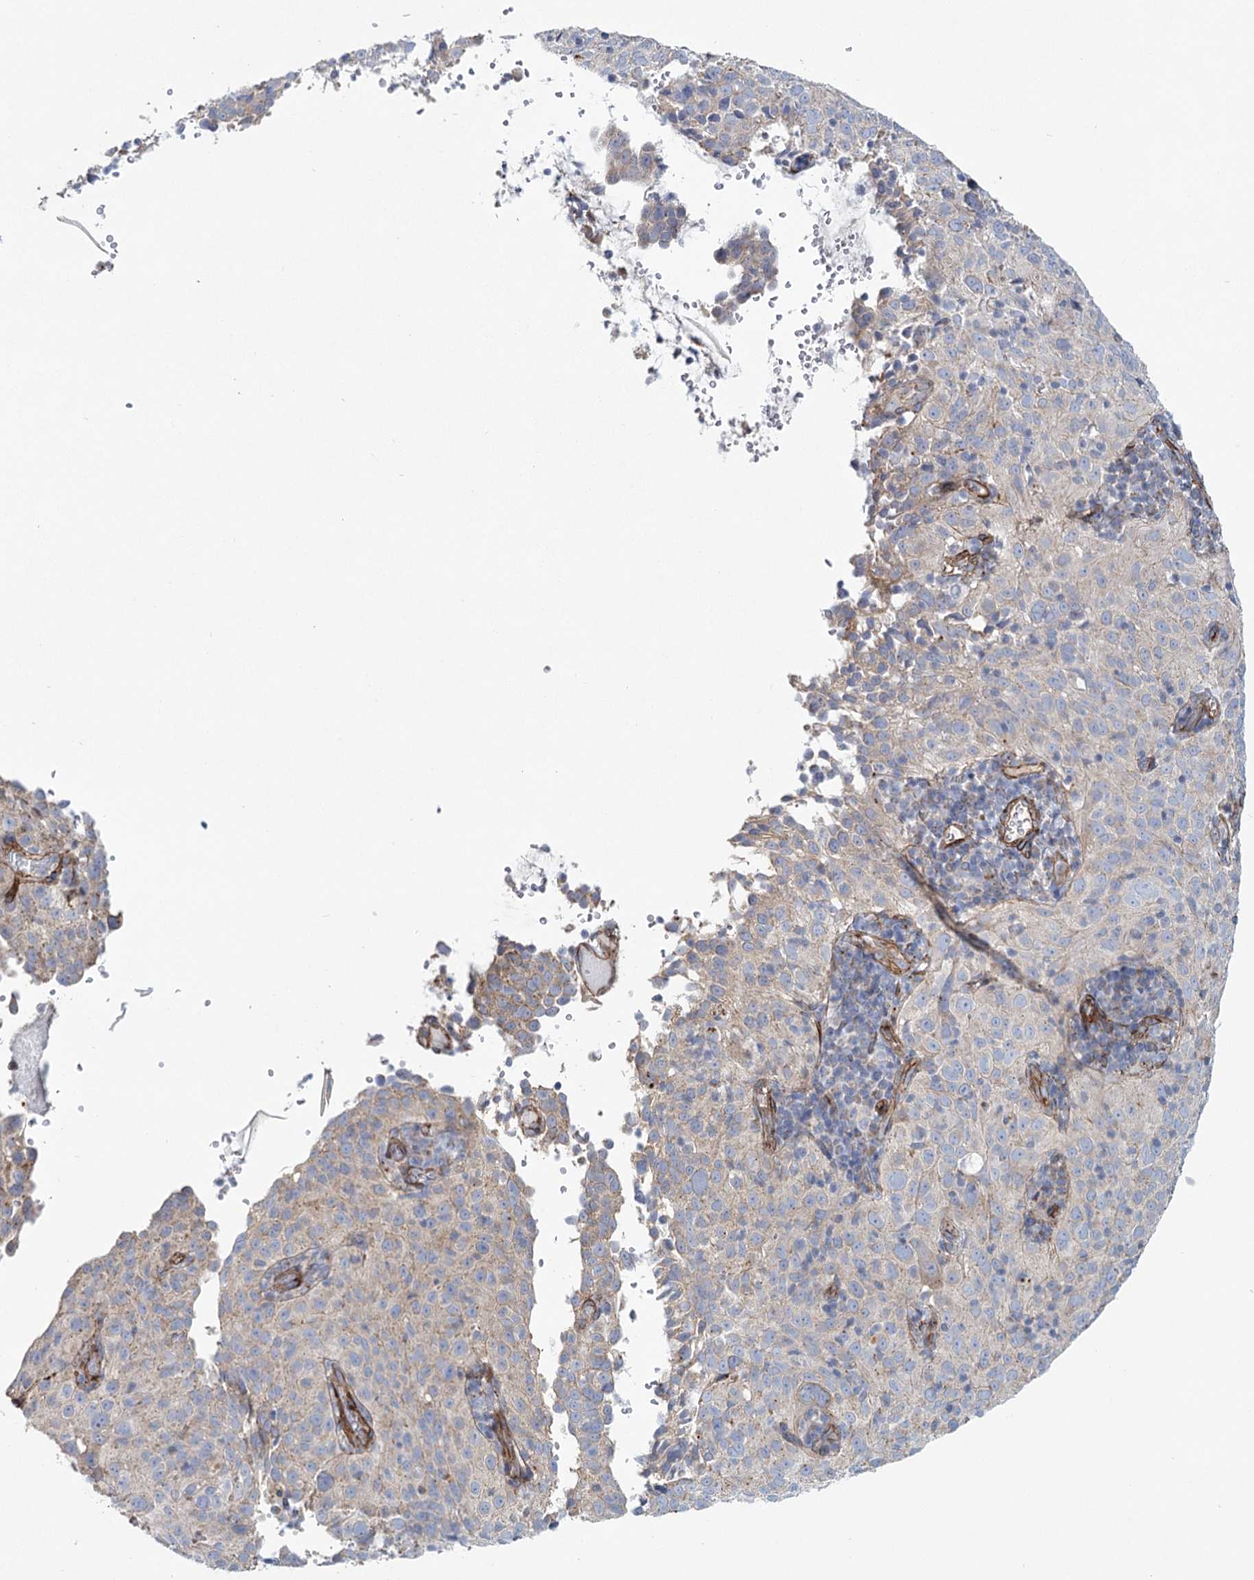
{"staining": {"intensity": "weak", "quantity": "<25%", "location": "cytoplasmic/membranous"}, "tissue": "cervical cancer", "cell_type": "Tumor cells", "image_type": "cancer", "snomed": [{"axis": "morphology", "description": "Squamous cell carcinoma, NOS"}, {"axis": "topography", "description": "Cervix"}], "caption": "This photomicrograph is of cervical squamous cell carcinoma stained with IHC to label a protein in brown with the nuclei are counter-stained blue. There is no staining in tumor cells.", "gene": "TMEM164", "patient": {"sex": "female", "age": 31}}